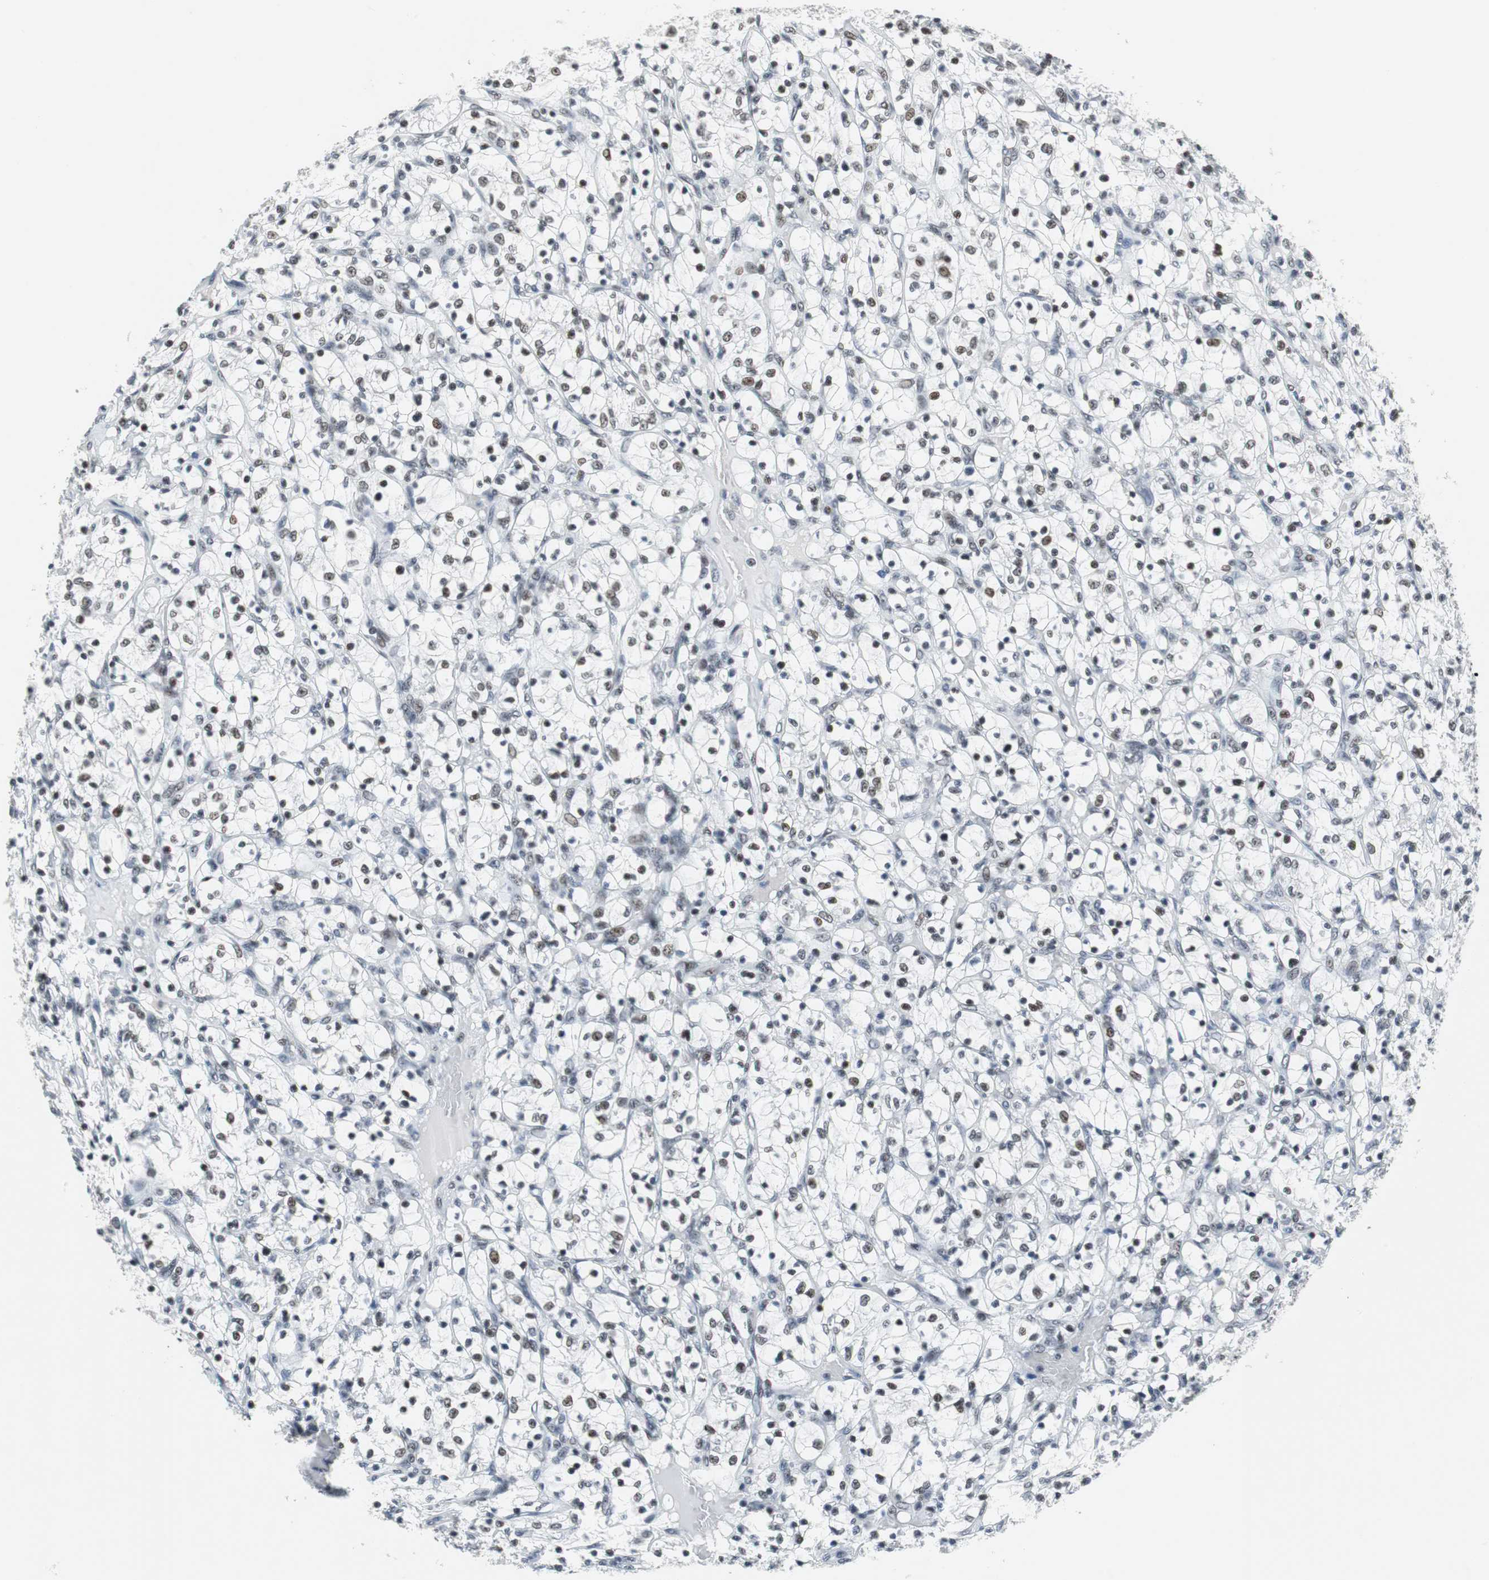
{"staining": {"intensity": "weak", "quantity": "25%-75%", "location": "nuclear"}, "tissue": "renal cancer", "cell_type": "Tumor cells", "image_type": "cancer", "snomed": [{"axis": "morphology", "description": "Adenocarcinoma, NOS"}, {"axis": "topography", "description": "Kidney"}], "caption": "Protein positivity by immunohistochemistry reveals weak nuclear staining in about 25%-75% of tumor cells in adenocarcinoma (renal).", "gene": "HDAC3", "patient": {"sex": "female", "age": 69}}